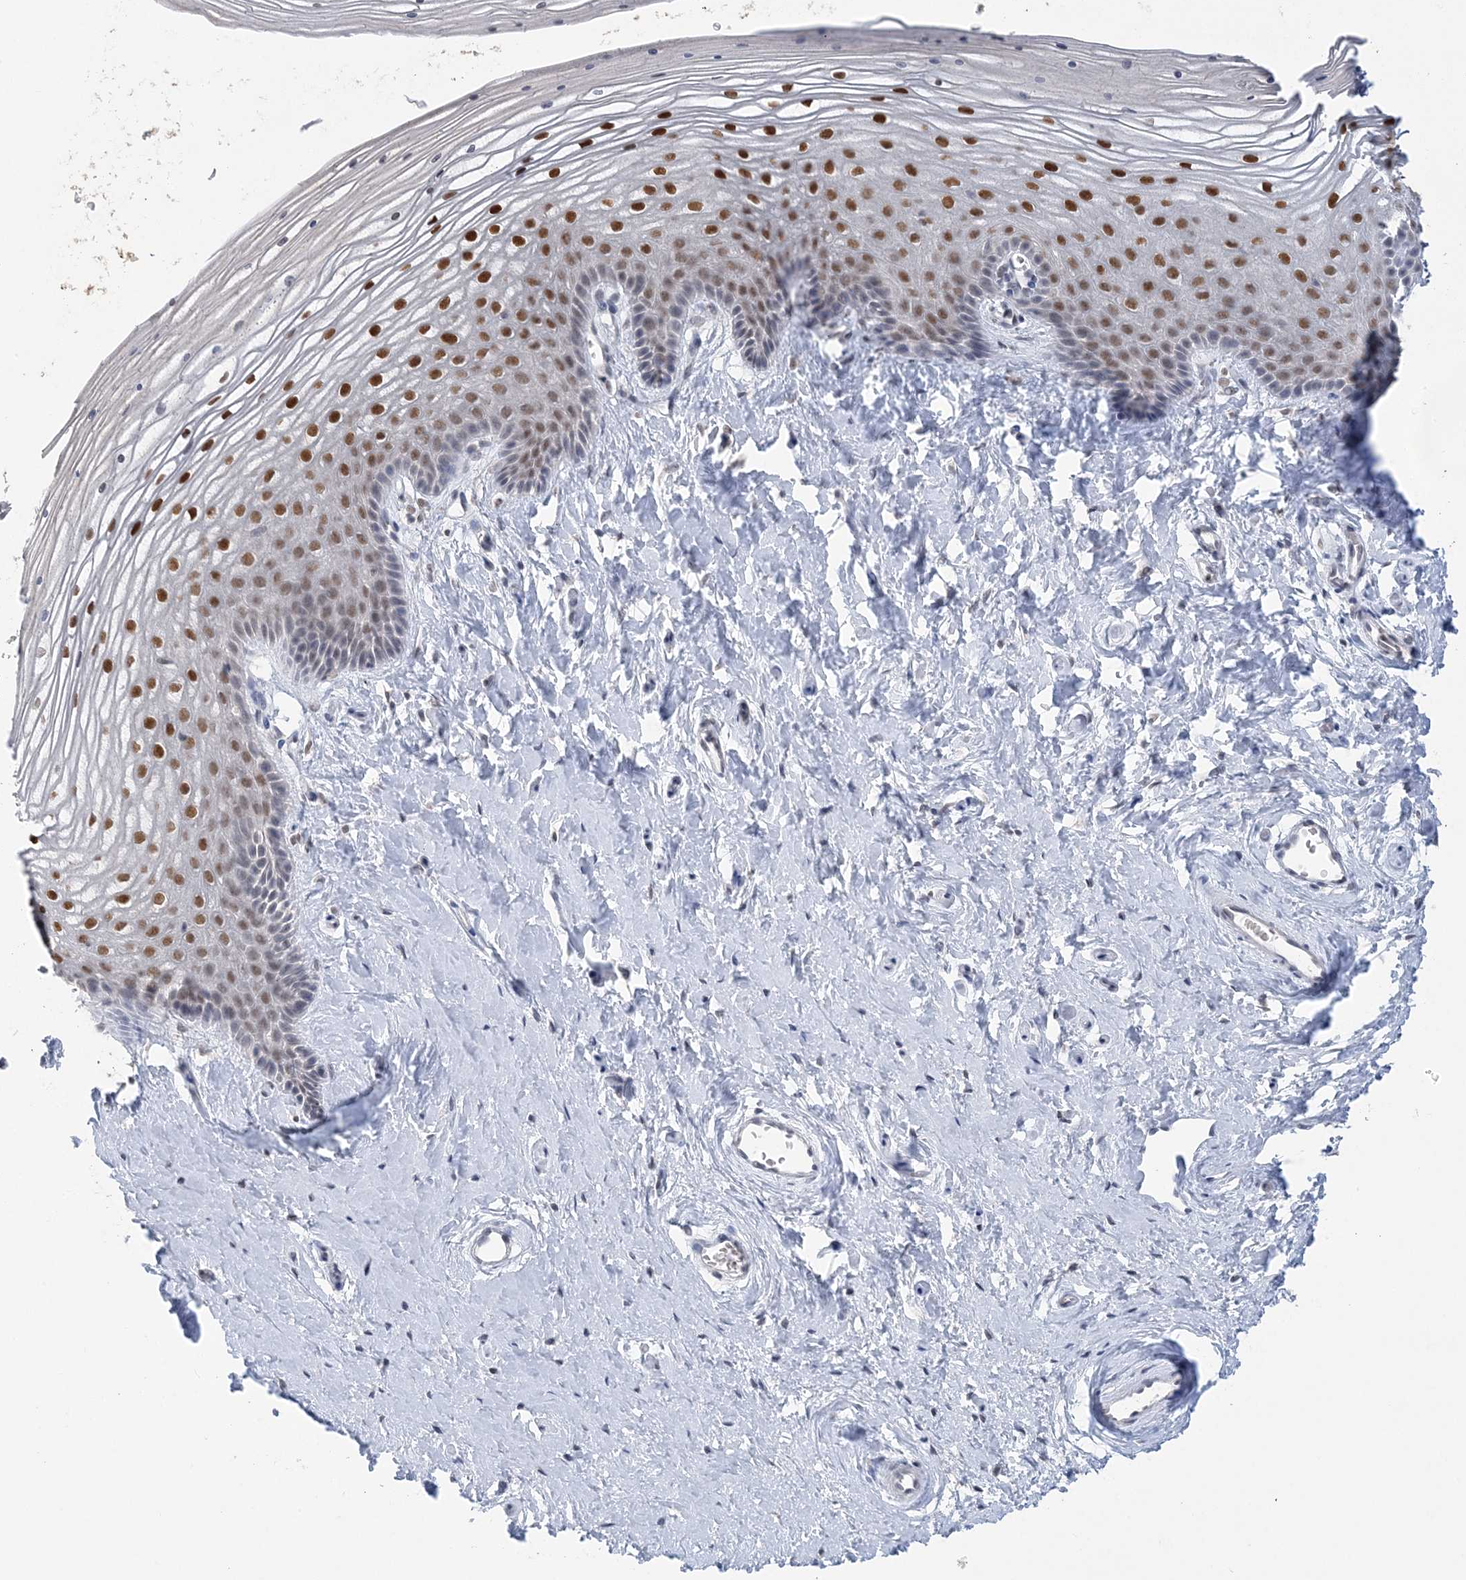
{"staining": {"intensity": "strong", "quantity": "25%-75%", "location": "nuclear"}, "tissue": "vagina", "cell_type": "Squamous epithelial cells", "image_type": "normal", "snomed": [{"axis": "morphology", "description": "Normal tissue, NOS"}, {"axis": "topography", "description": "Vagina"}, {"axis": "topography", "description": "Cervix"}], "caption": "Immunohistochemical staining of normal vagina shows strong nuclear protein expression in approximately 25%-75% of squamous epithelial cells.", "gene": "ZBTB7A", "patient": {"sex": "female", "age": 40}}